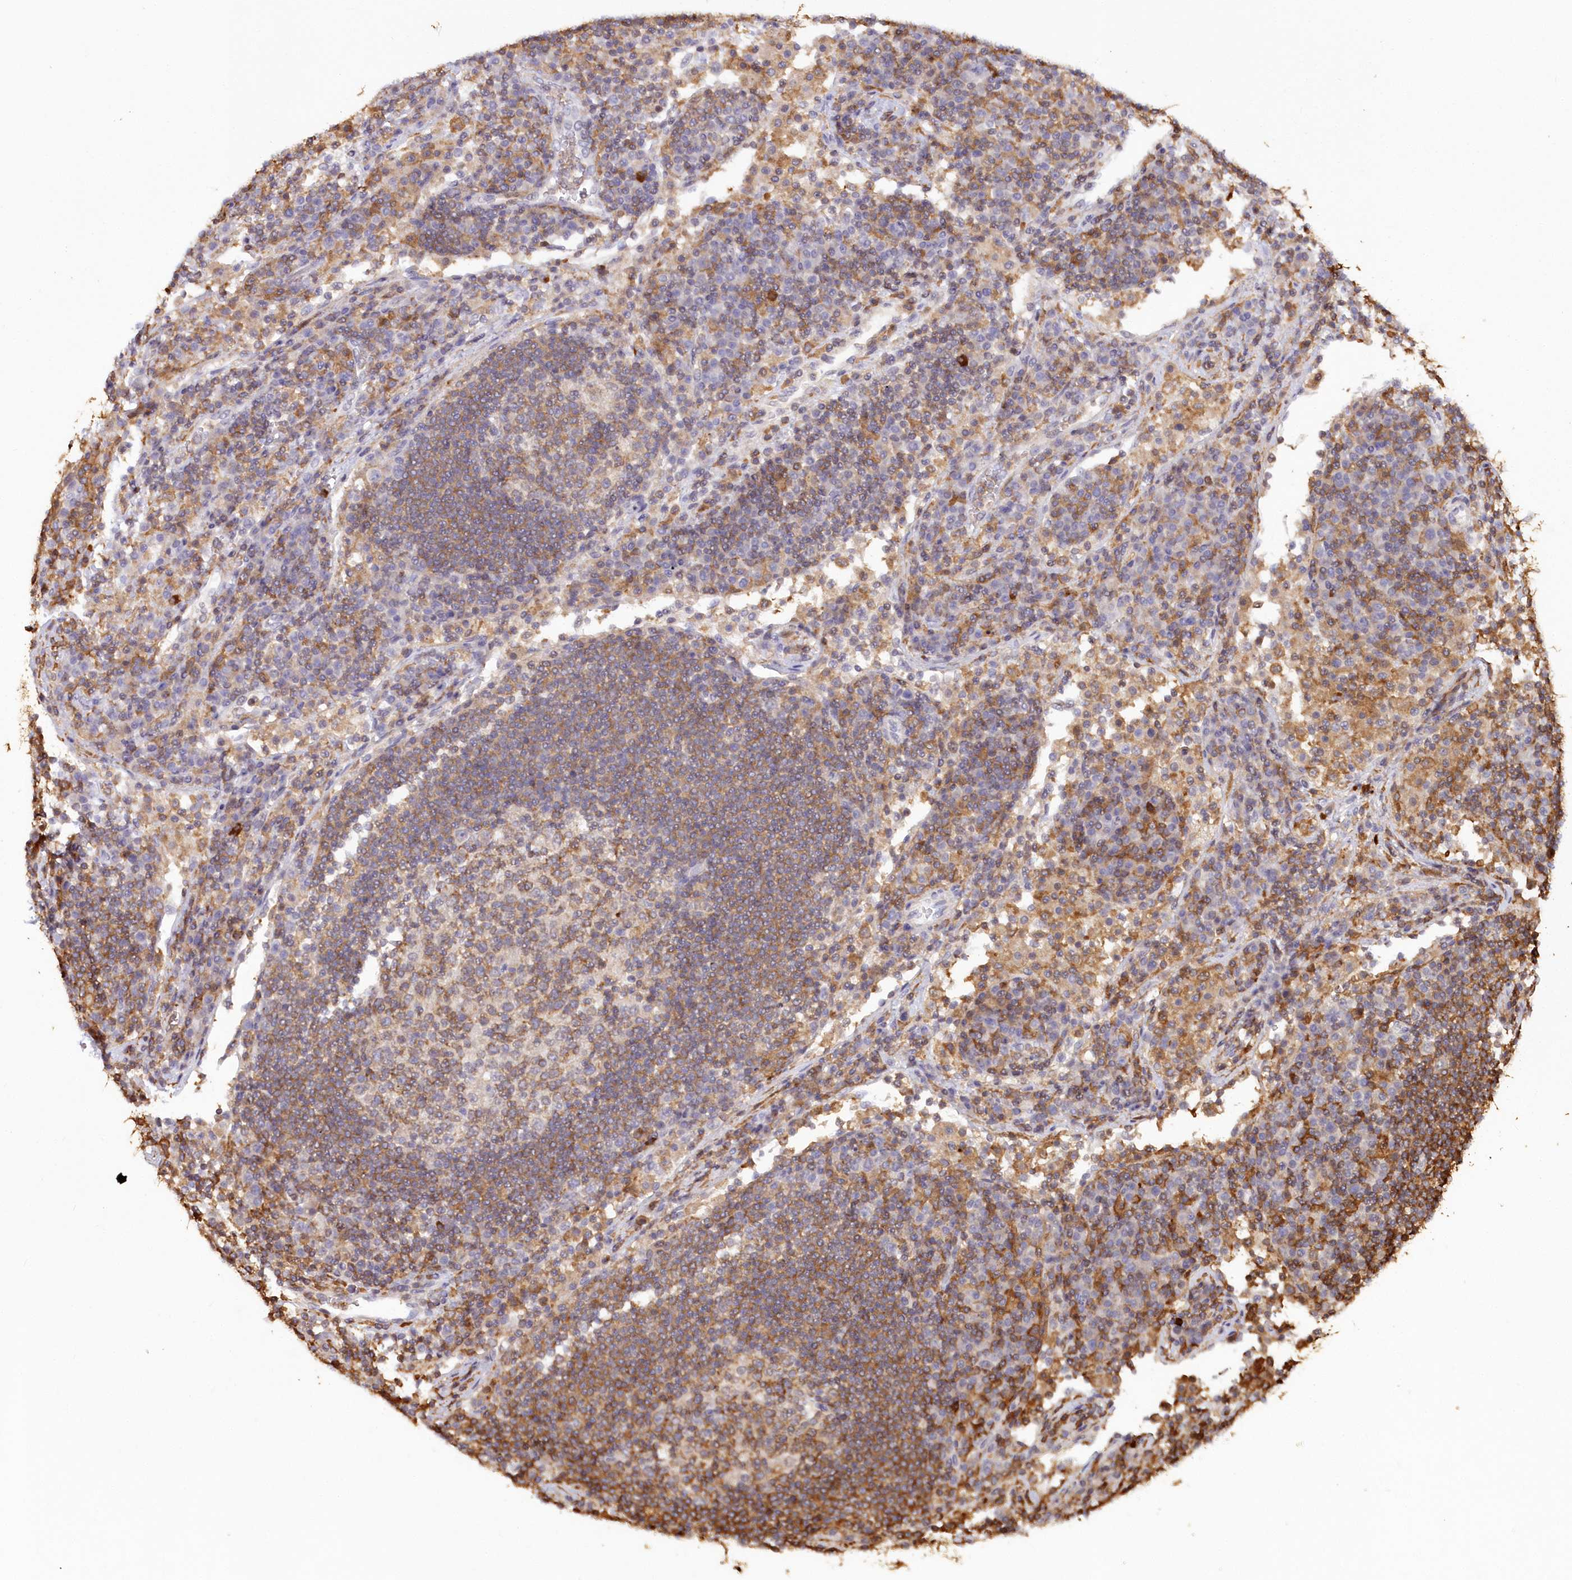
{"staining": {"intensity": "moderate", "quantity": "25%-75%", "location": "cytoplasmic/membranous"}, "tissue": "lymph node", "cell_type": "Germinal center cells", "image_type": "normal", "snomed": [{"axis": "morphology", "description": "Normal tissue, NOS"}, {"axis": "topography", "description": "Lymph node"}], "caption": "Protein expression analysis of benign lymph node reveals moderate cytoplasmic/membranous staining in approximately 25%-75% of germinal center cells.", "gene": "SNED1", "patient": {"sex": "female", "age": 53}}